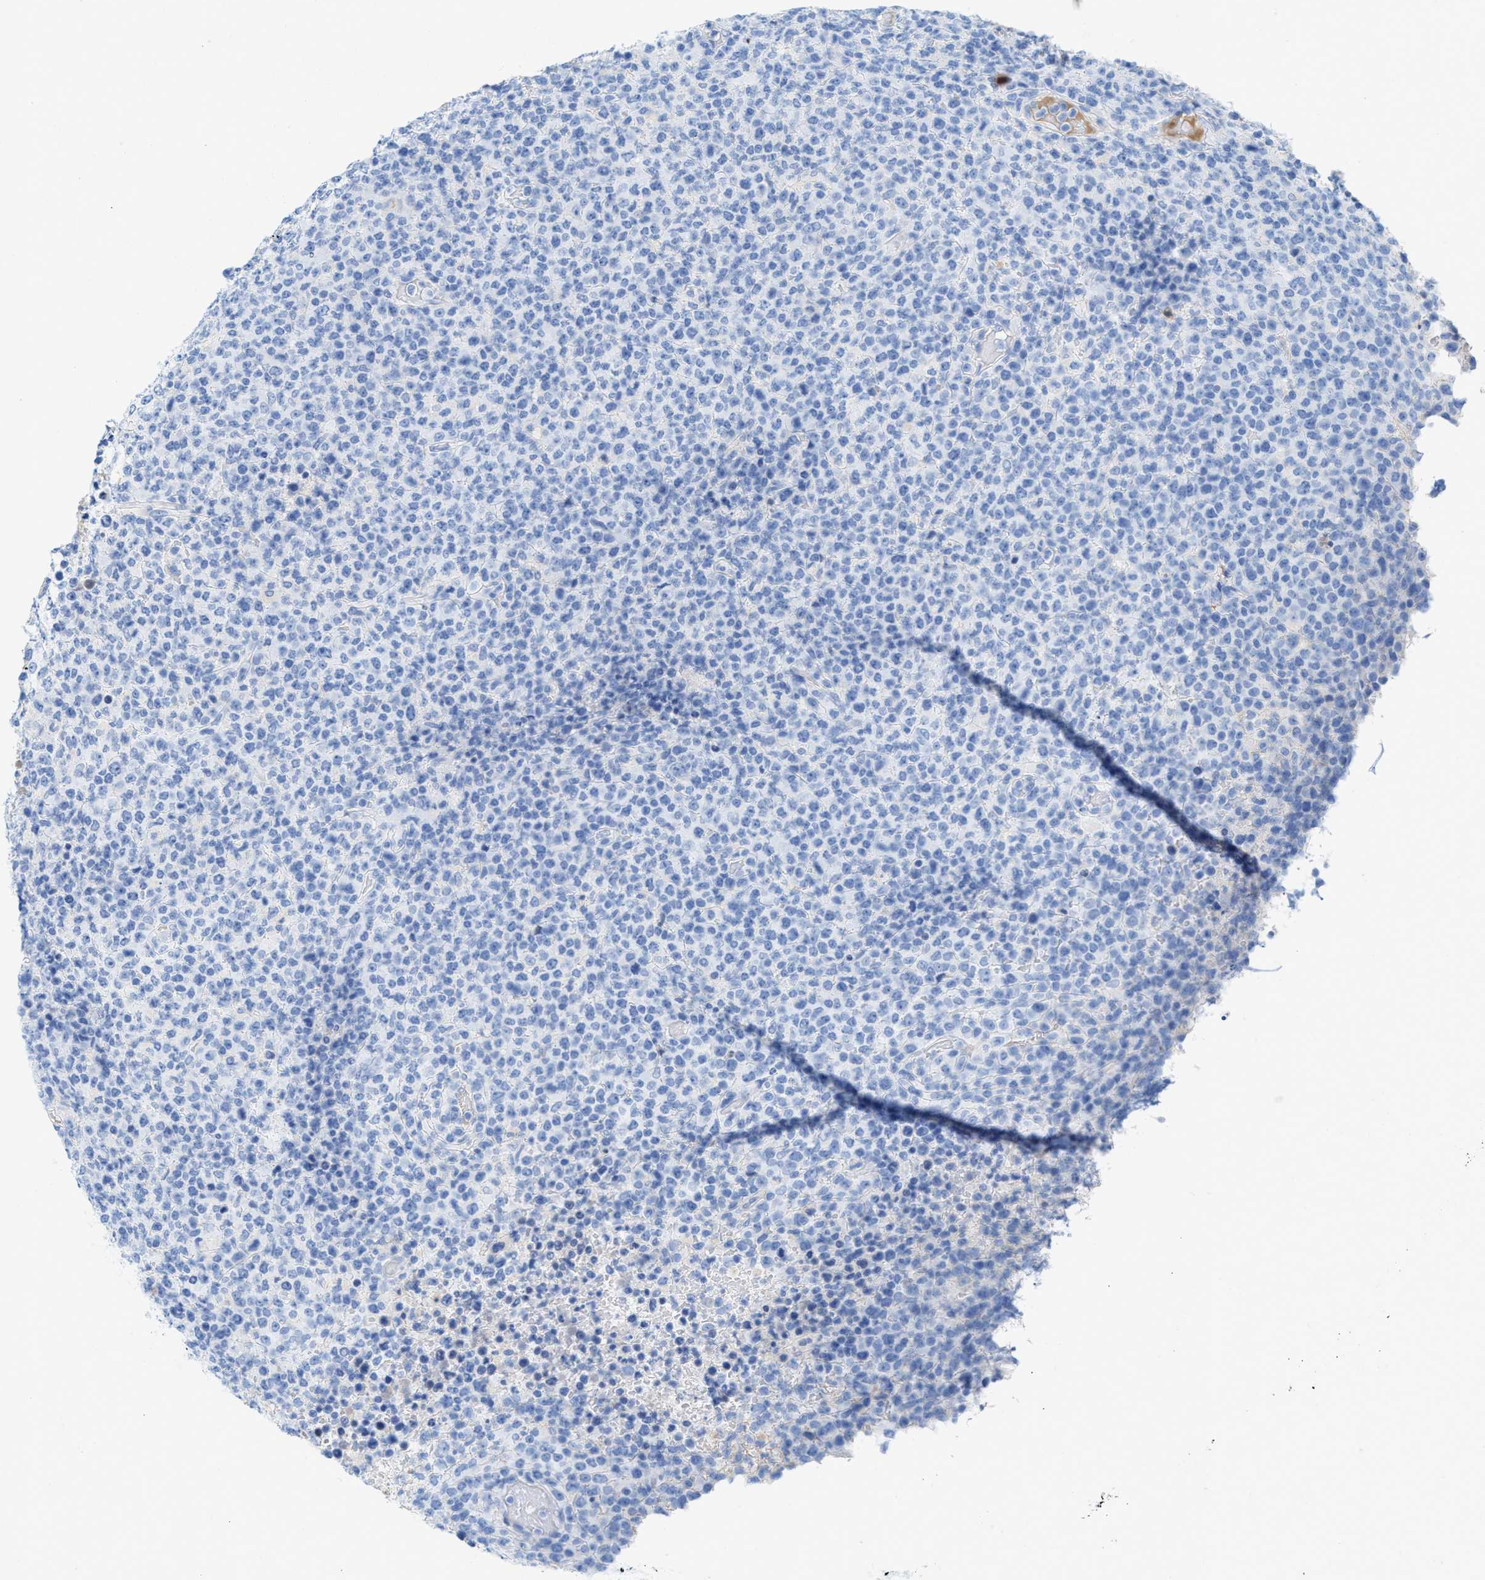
{"staining": {"intensity": "negative", "quantity": "none", "location": "none"}, "tissue": "lymphoma", "cell_type": "Tumor cells", "image_type": "cancer", "snomed": [{"axis": "morphology", "description": "Malignant lymphoma, non-Hodgkin's type, High grade"}, {"axis": "topography", "description": "Lymph node"}], "caption": "Tumor cells show no significant protein staining in lymphoma.", "gene": "ANKFN1", "patient": {"sex": "male", "age": 13}}